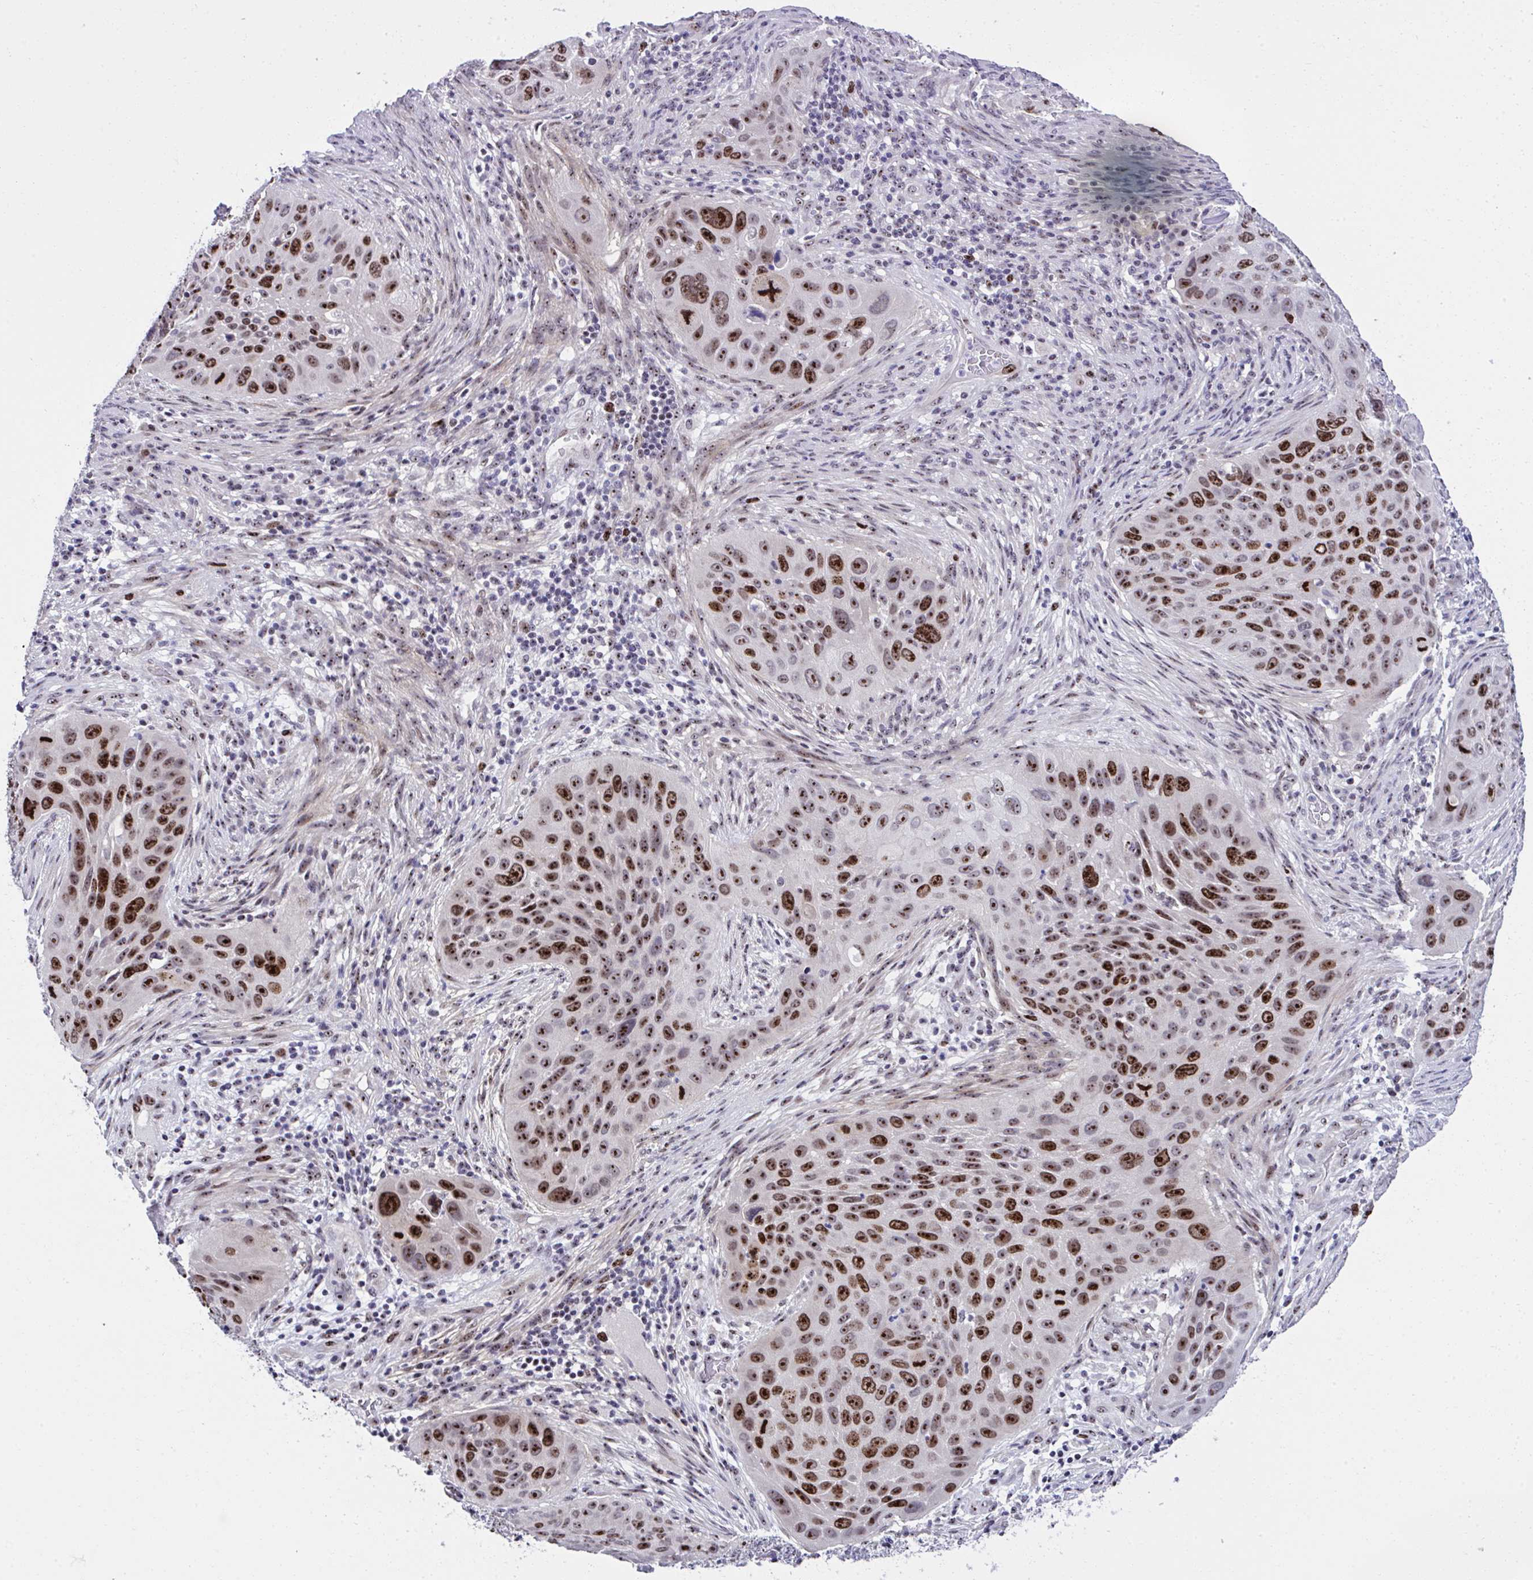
{"staining": {"intensity": "strong", "quantity": "25%-75%", "location": "nuclear"}, "tissue": "lung cancer", "cell_type": "Tumor cells", "image_type": "cancer", "snomed": [{"axis": "morphology", "description": "Squamous cell carcinoma, NOS"}, {"axis": "topography", "description": "Lung"}], "caption": "Squamous cell carcinoma (lung) stained with DAB IHC reveals high levels of strong nuclear positivity in approximately 25%-75% of tumor cells.", "gene": "CEP72", "patient": {"sex": "male", "age": 63}}